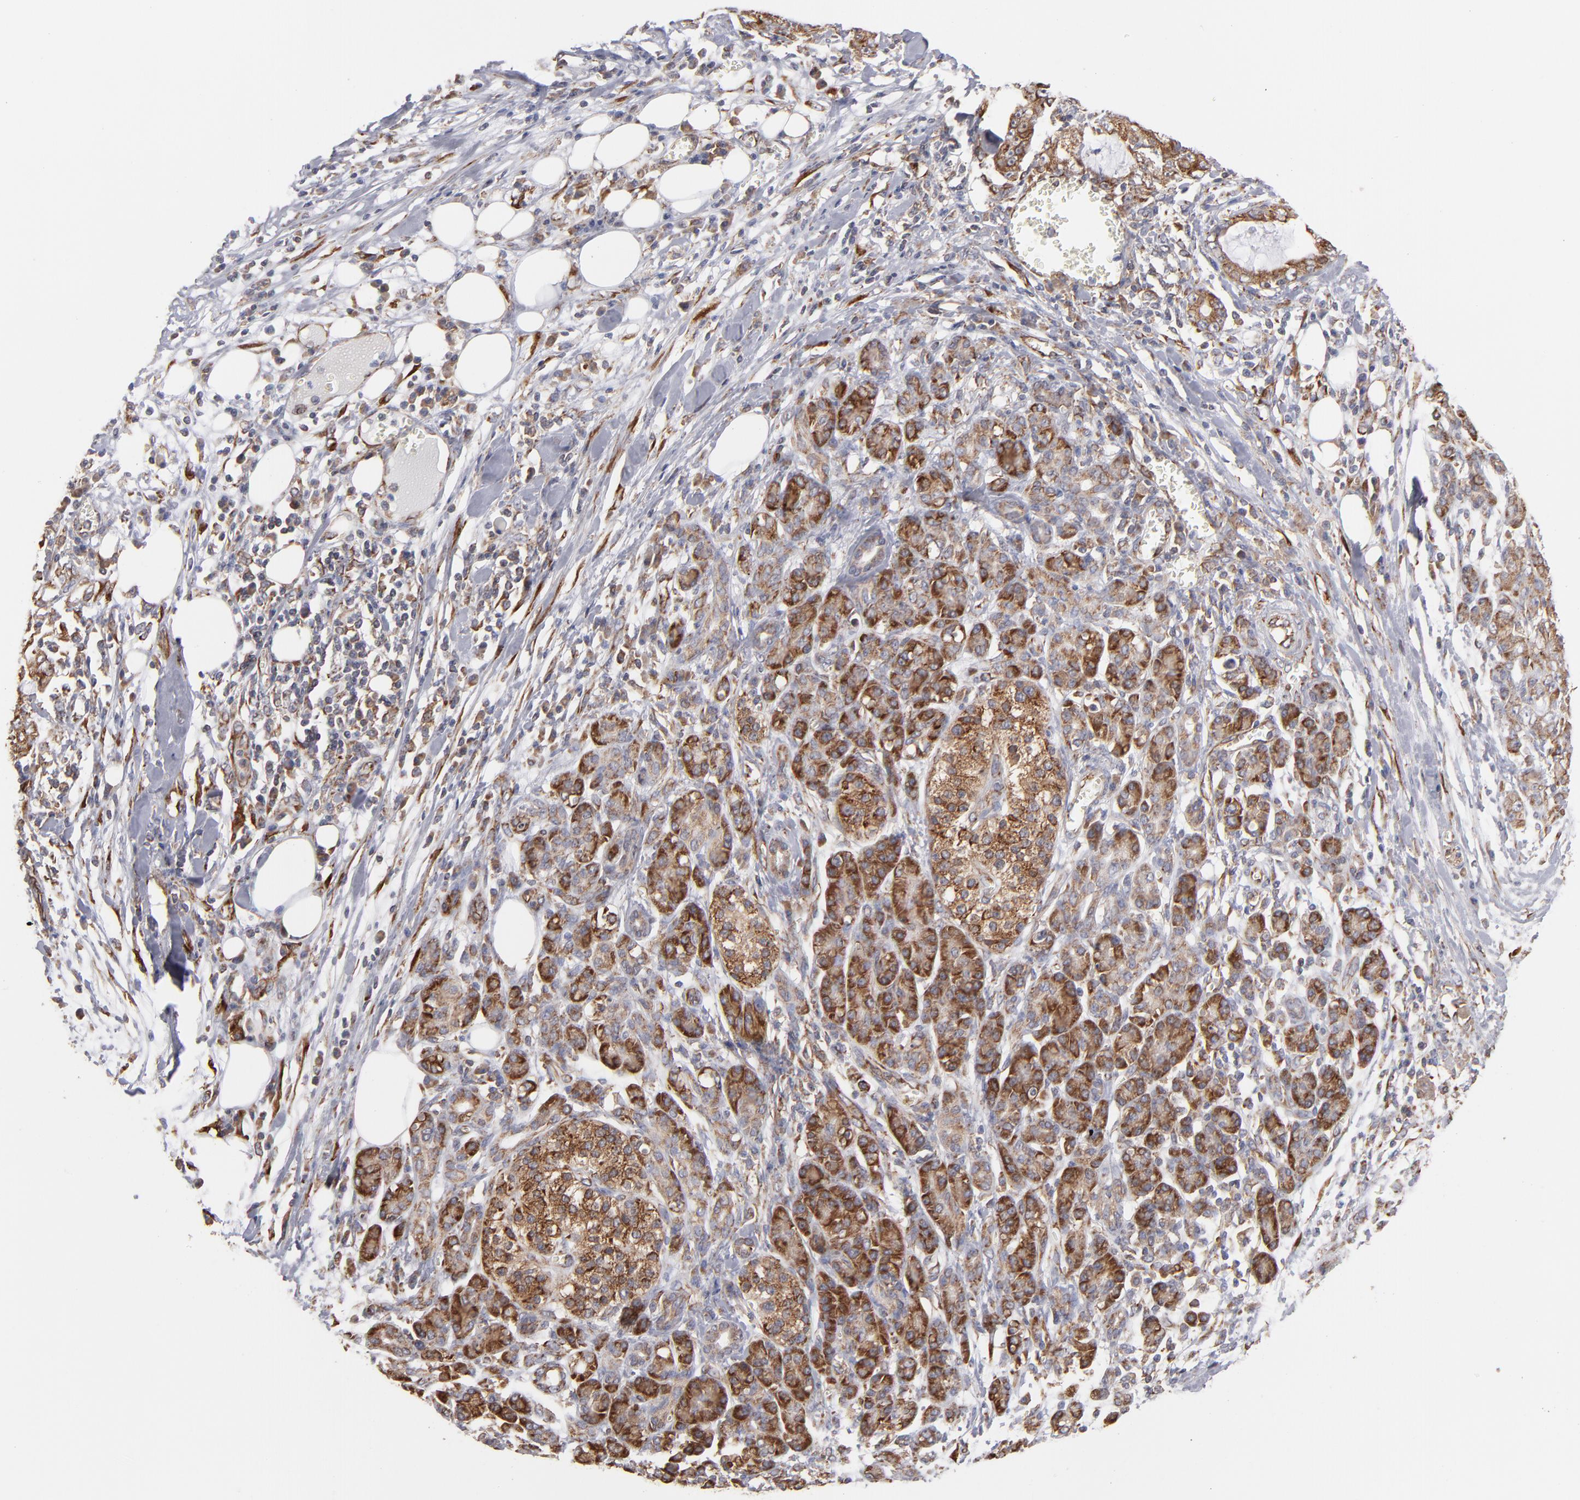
{"staining": {"intensity": "moderate", "quantity": ">75%", "location": "cytoplasmic/membranous"}, "tissue": "pancreatic cancer", "cell_type": "Tumor cells", "image_type": "cancer", "snomed": [{"axis": "morphology", "description": "Adenocarcinoma, NOS"}, {"axis": "topography", "description": "Pancreas"}], "caption": "Immunohistochemical staining of human pancreatic adenocarcinoma exhibits medium levels of moderate cytoplasmic/membranous staining in approximately >75% of tumor cells.", "gene": "KTN1", "patient": {"sex": "female", "age": 73}}